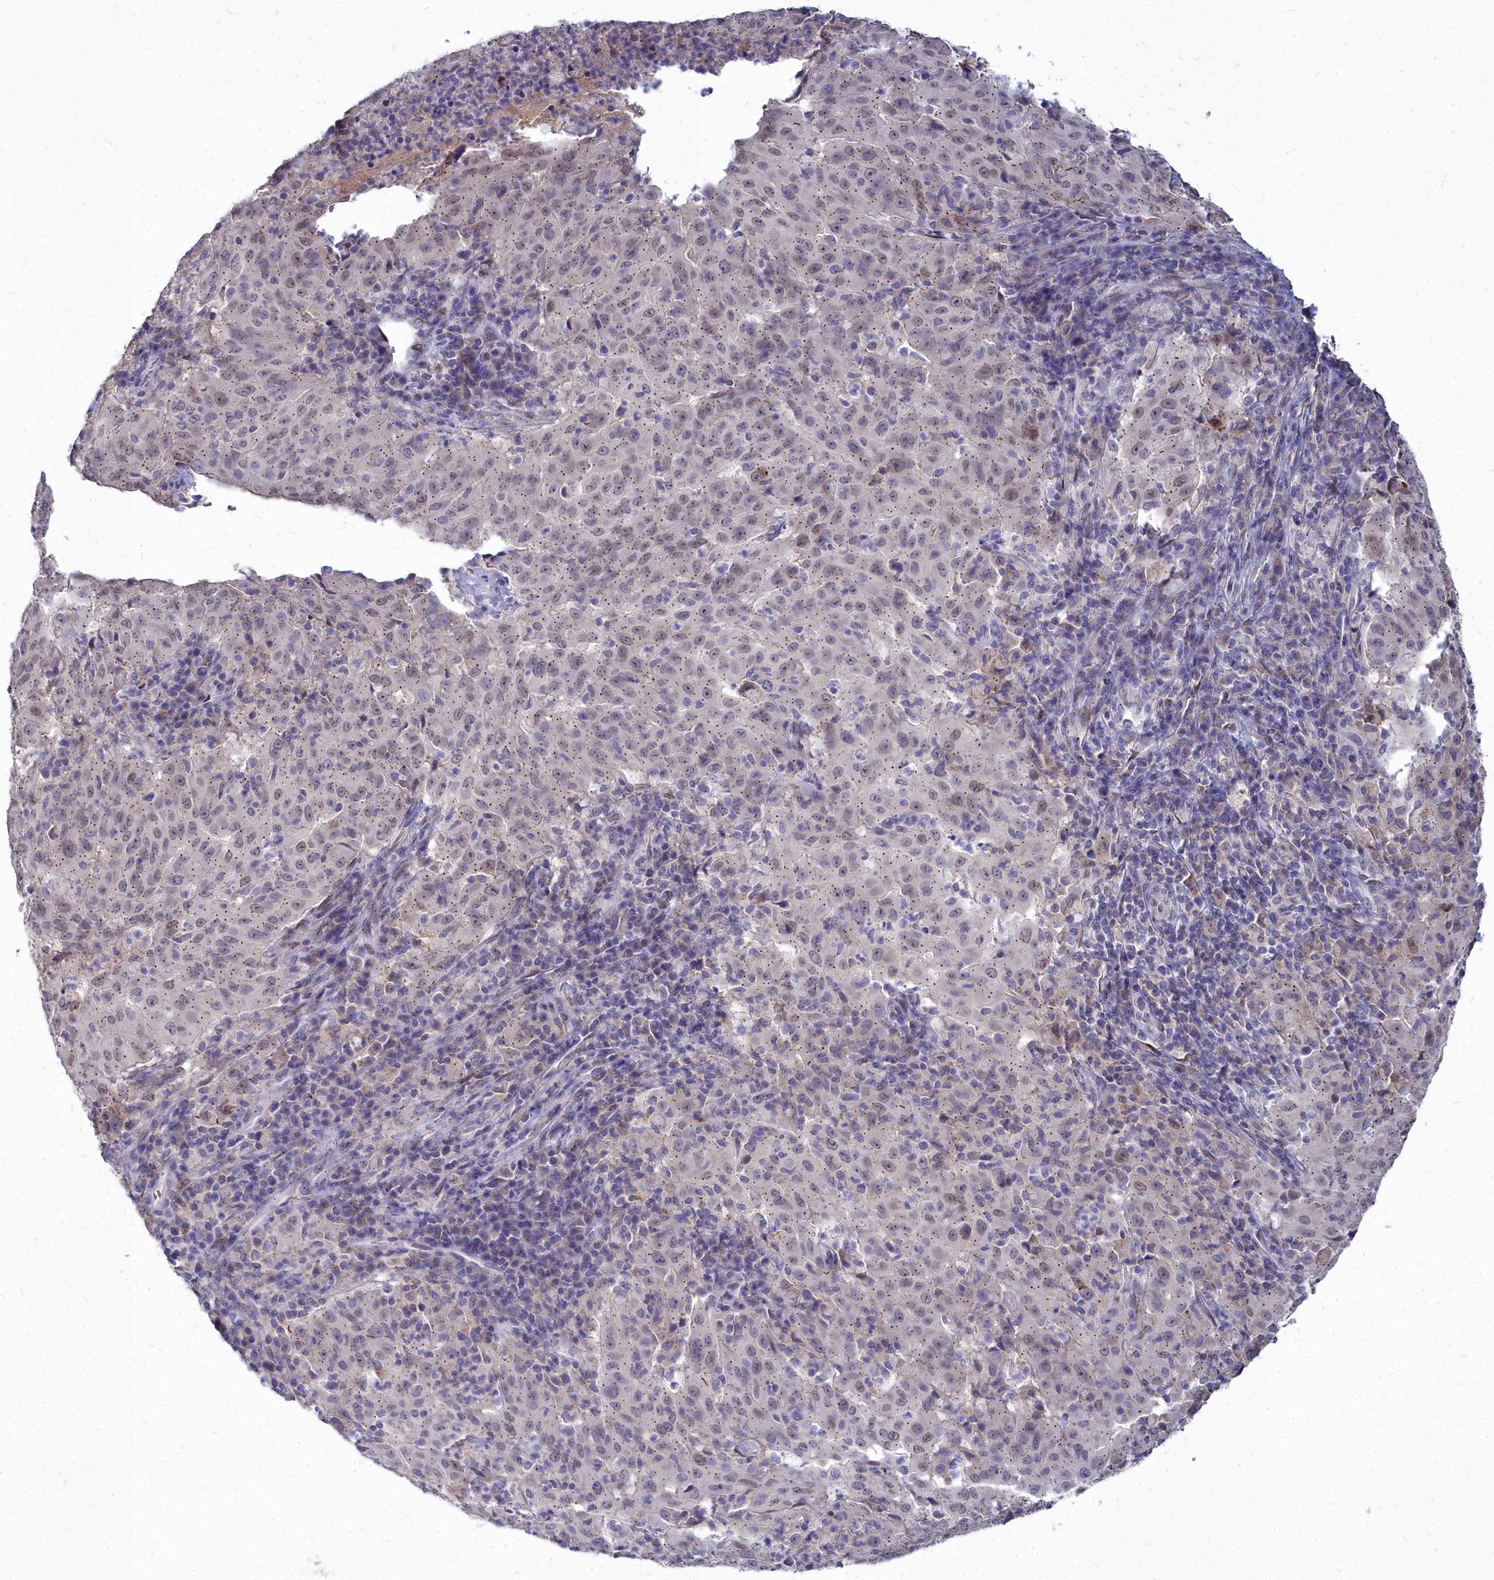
{"staining": {"intensity": "weak", "quantity": "25%-75%", "location": "cytoplasmic/membranous,nuclear"}, "tissue": "pancreatic cancer", "cell_type": "Tumor cells", "image_type": "cancer", "snomed": [{"axis": "morphology", "description": "Adenocarcinoma, NOS"}, {"axis": "topography", "description": "Pancreas"}], "caption": "There is low levels of weak cytoplasmic/membranous and nuclear staining in tumor cells of pancreatic adenocarcinoma, as demonstrated by immunohistochemical staining (brown color).", "gene": "NOXA1", "patient": {"sex": "male", "age": 63}}